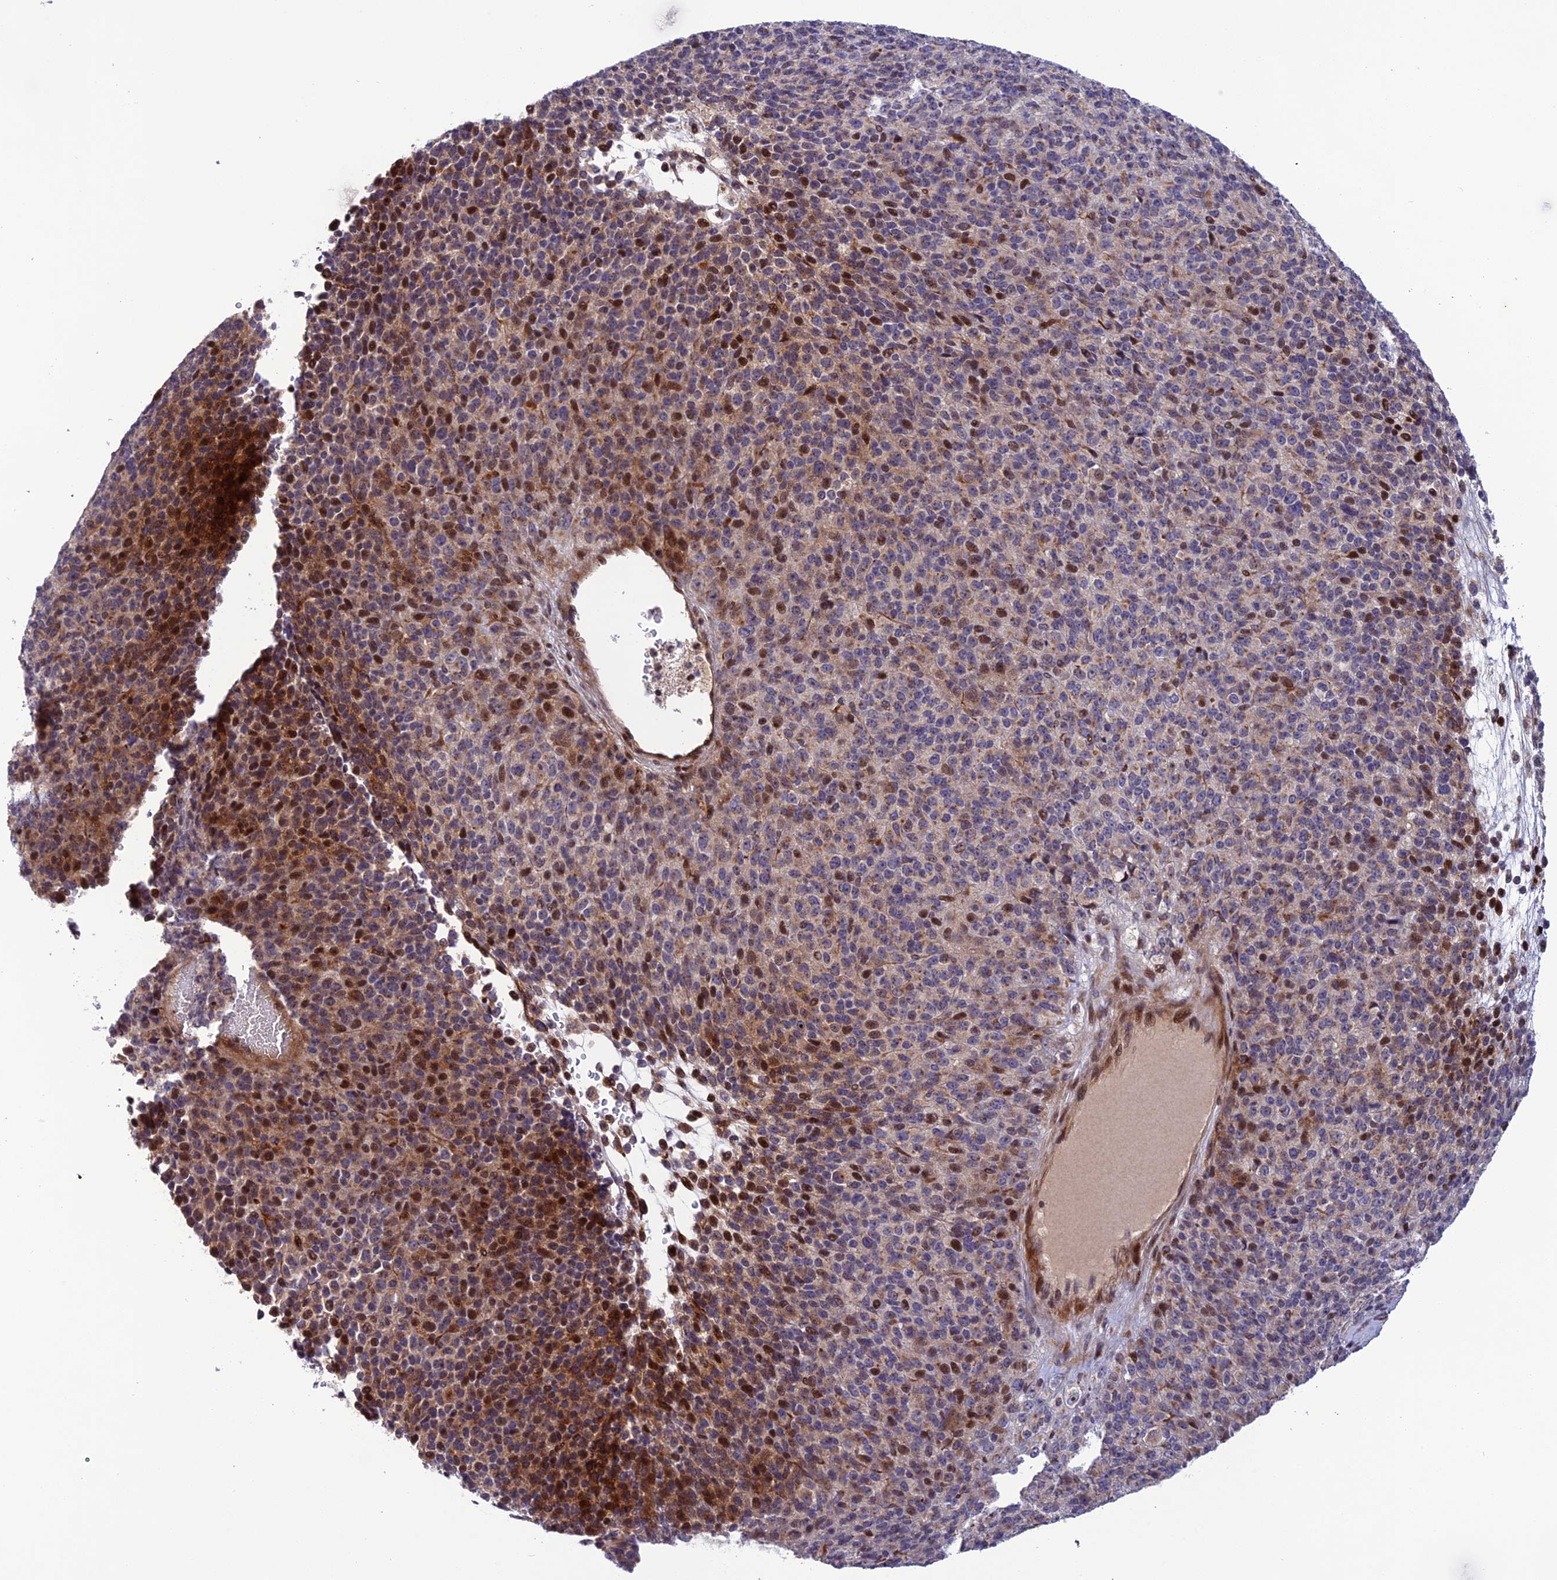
{"staining": {"intensity": "moderate", "quantity": "<25%", "location": "cytoplasmic/membranous,nuclear"}, "tissue": "melanoma", "cell_type": "Tumor cells", "image_type": "cancer", "snomed": [{"axis": "morphology", "description": "Malignant melanoma, Metastatic site"}, {"axis": "topography", "description": "Brain"}], "caption": "Human malignant melanoma (metastatic site) stained with a brown dye exhibits moderate cytoplasmic/membranous and nuclear positive positivity in about <25% of tumor cells.", "gene": "SMIM7", "patient": {"sex": "female", "age": 56}}